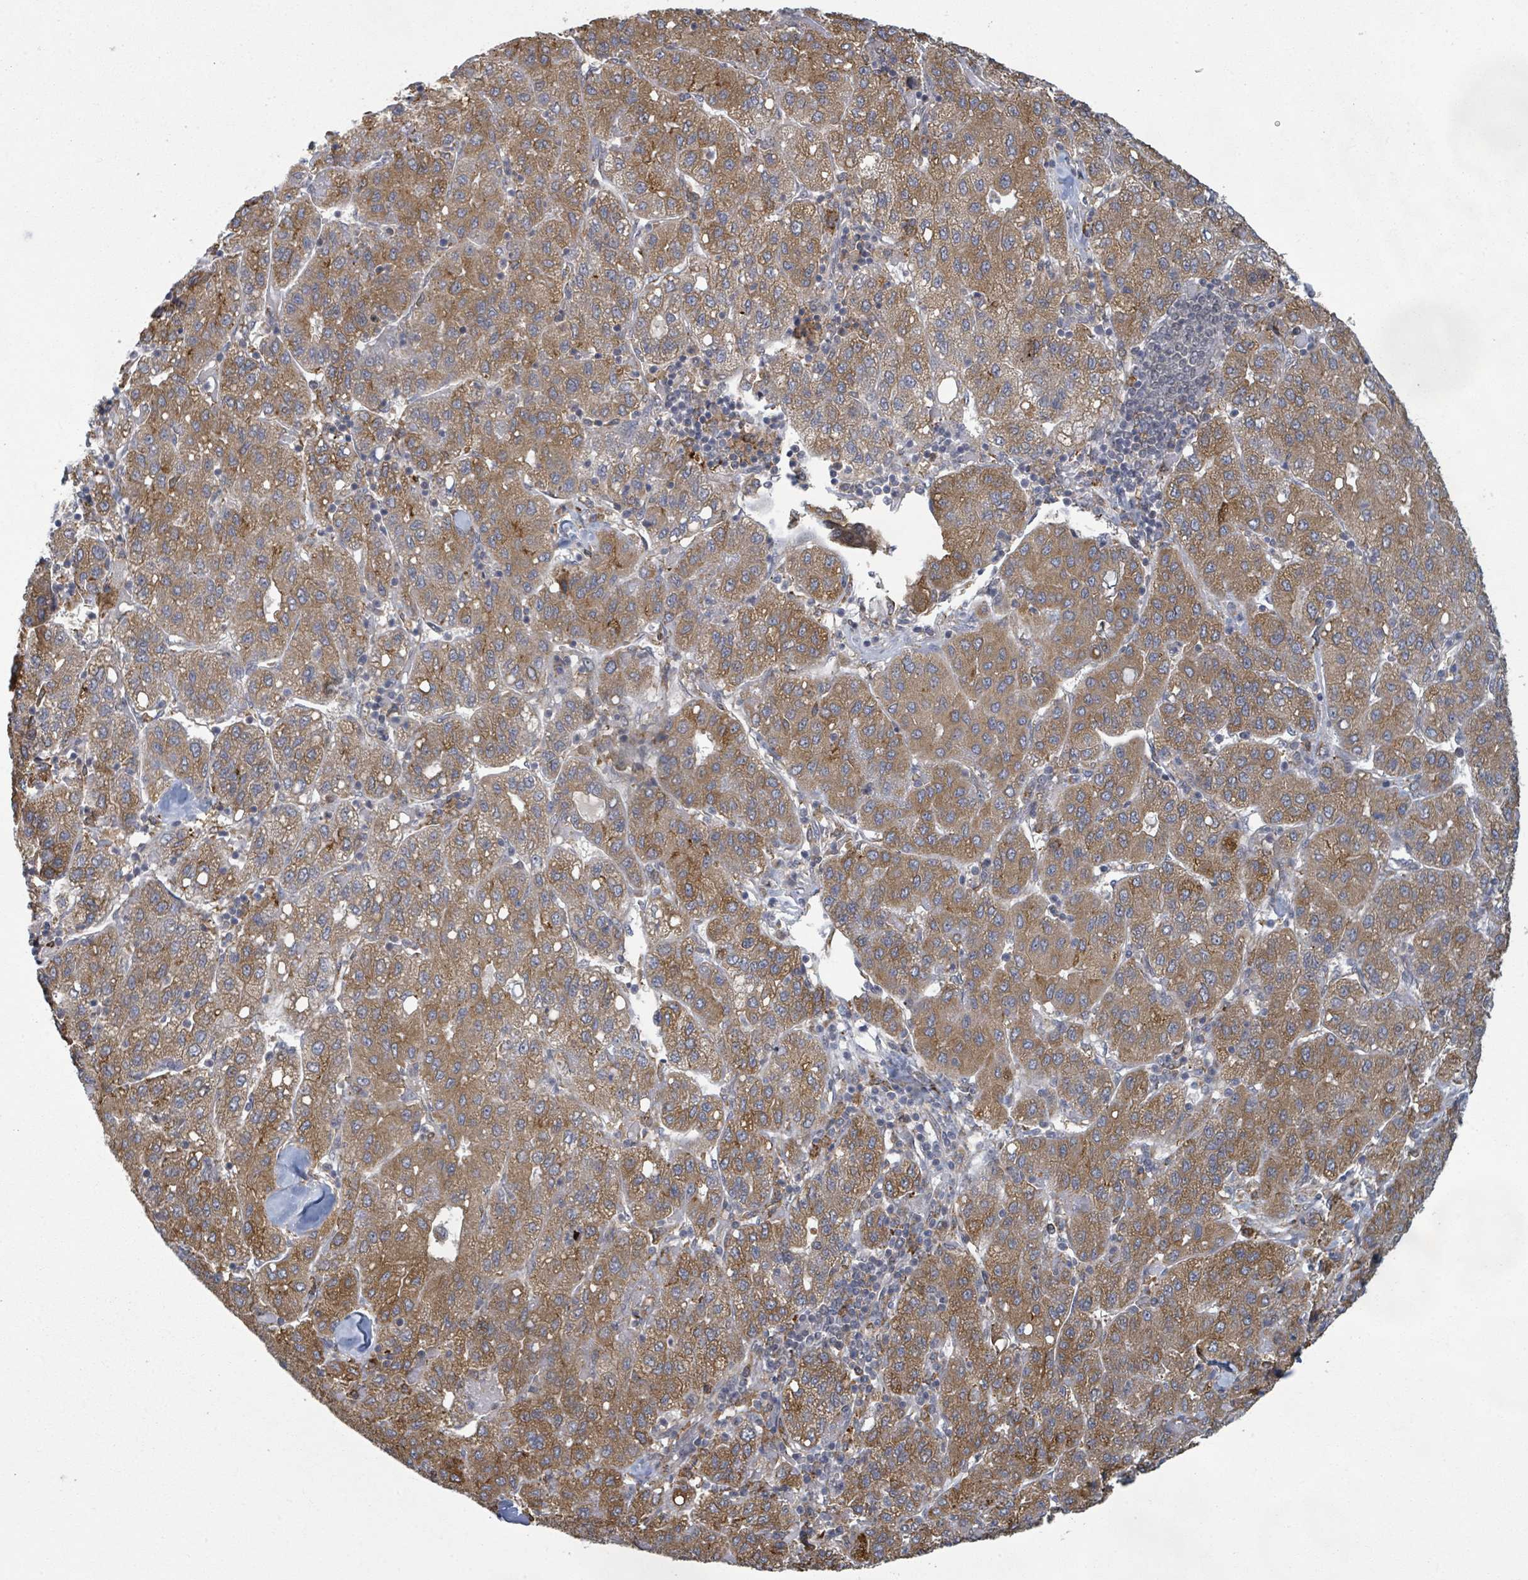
{"staining": {"intensity": "moderate", "quantity": ">75%", "location": "cytoplasmic/membranous"}, "tissue": "liver cancer", "cell_type": "Tumor cells", "image_type": "cancer", "snomed": [{"axis": "morphology", "description": "Carcinoma, Hepatocellular, NOS"}, {"axis": "topography", "description": "Liver"}], "caption": "Protein analysis of liver cancer (hepatocellular carcinoma) tissue demonstrates moderate cytoplasmic/membranous expression in approximately >75% of tumor cells.", "gene": "SHROOM2", "patient": {"sex": "male", "age": 65}}